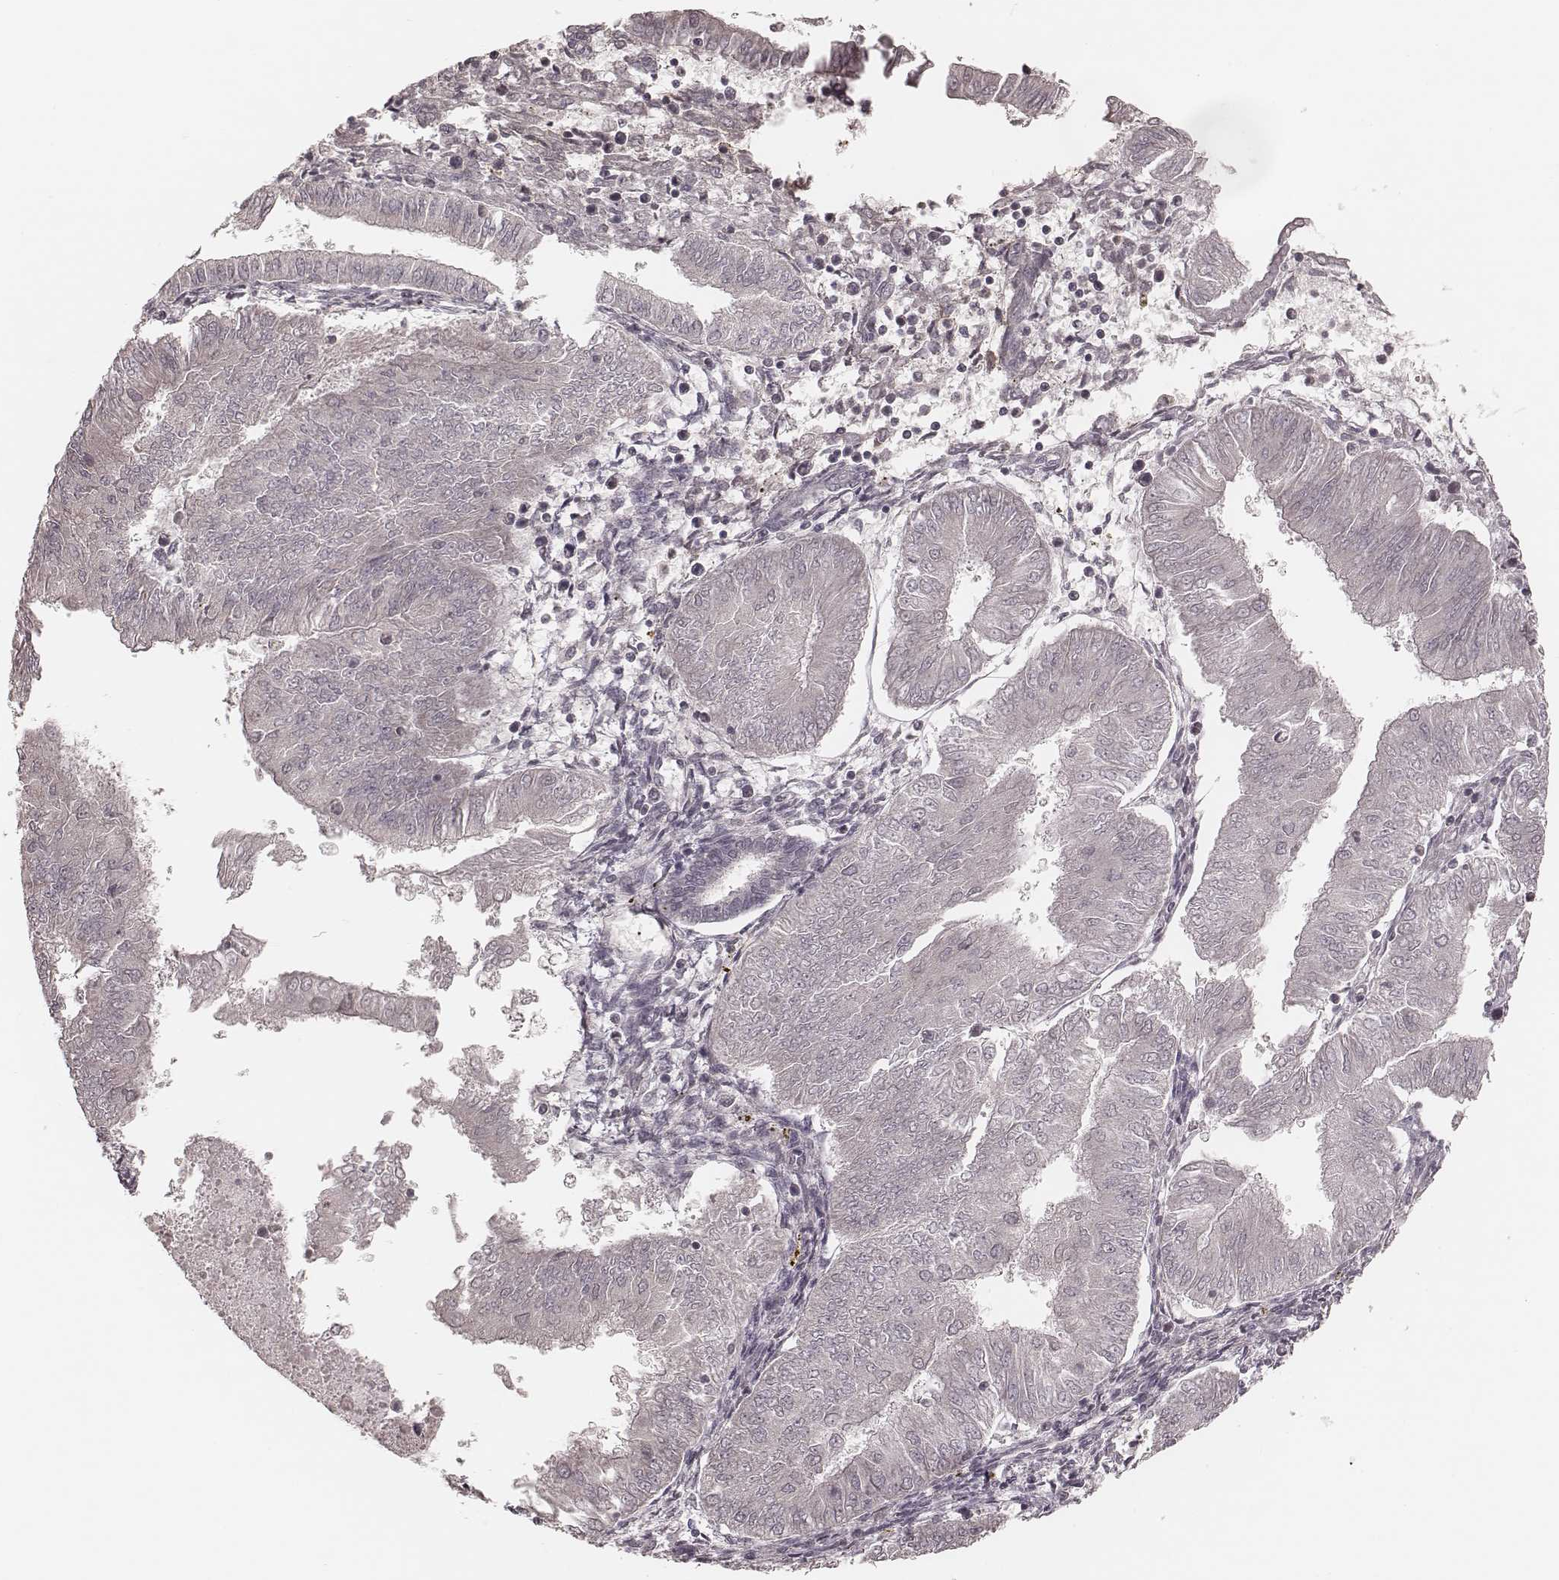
{"staining": {"intensity": "negative", "quantity": "none", "location": "none"}, "tissue": "endometrial cancer", "cell_type": "Tumor cells", "image_type": "cancer", "snomed": [{"axis": "morphology", "description": "Adenocarcinoma, NOS"}, {"axis": "topography", "description": "Endometrium"}], "caption": "IHC micrograph of neoplastic tissue: adenocarcinoma (endometrial) stained with DAB (3,3'-diaminobenzidine) reveals no significant protein expression in tumor cells. Nuclei are stained in blue.", "gene": "IL5", "patient": {"sex": "female", "age": 53}}